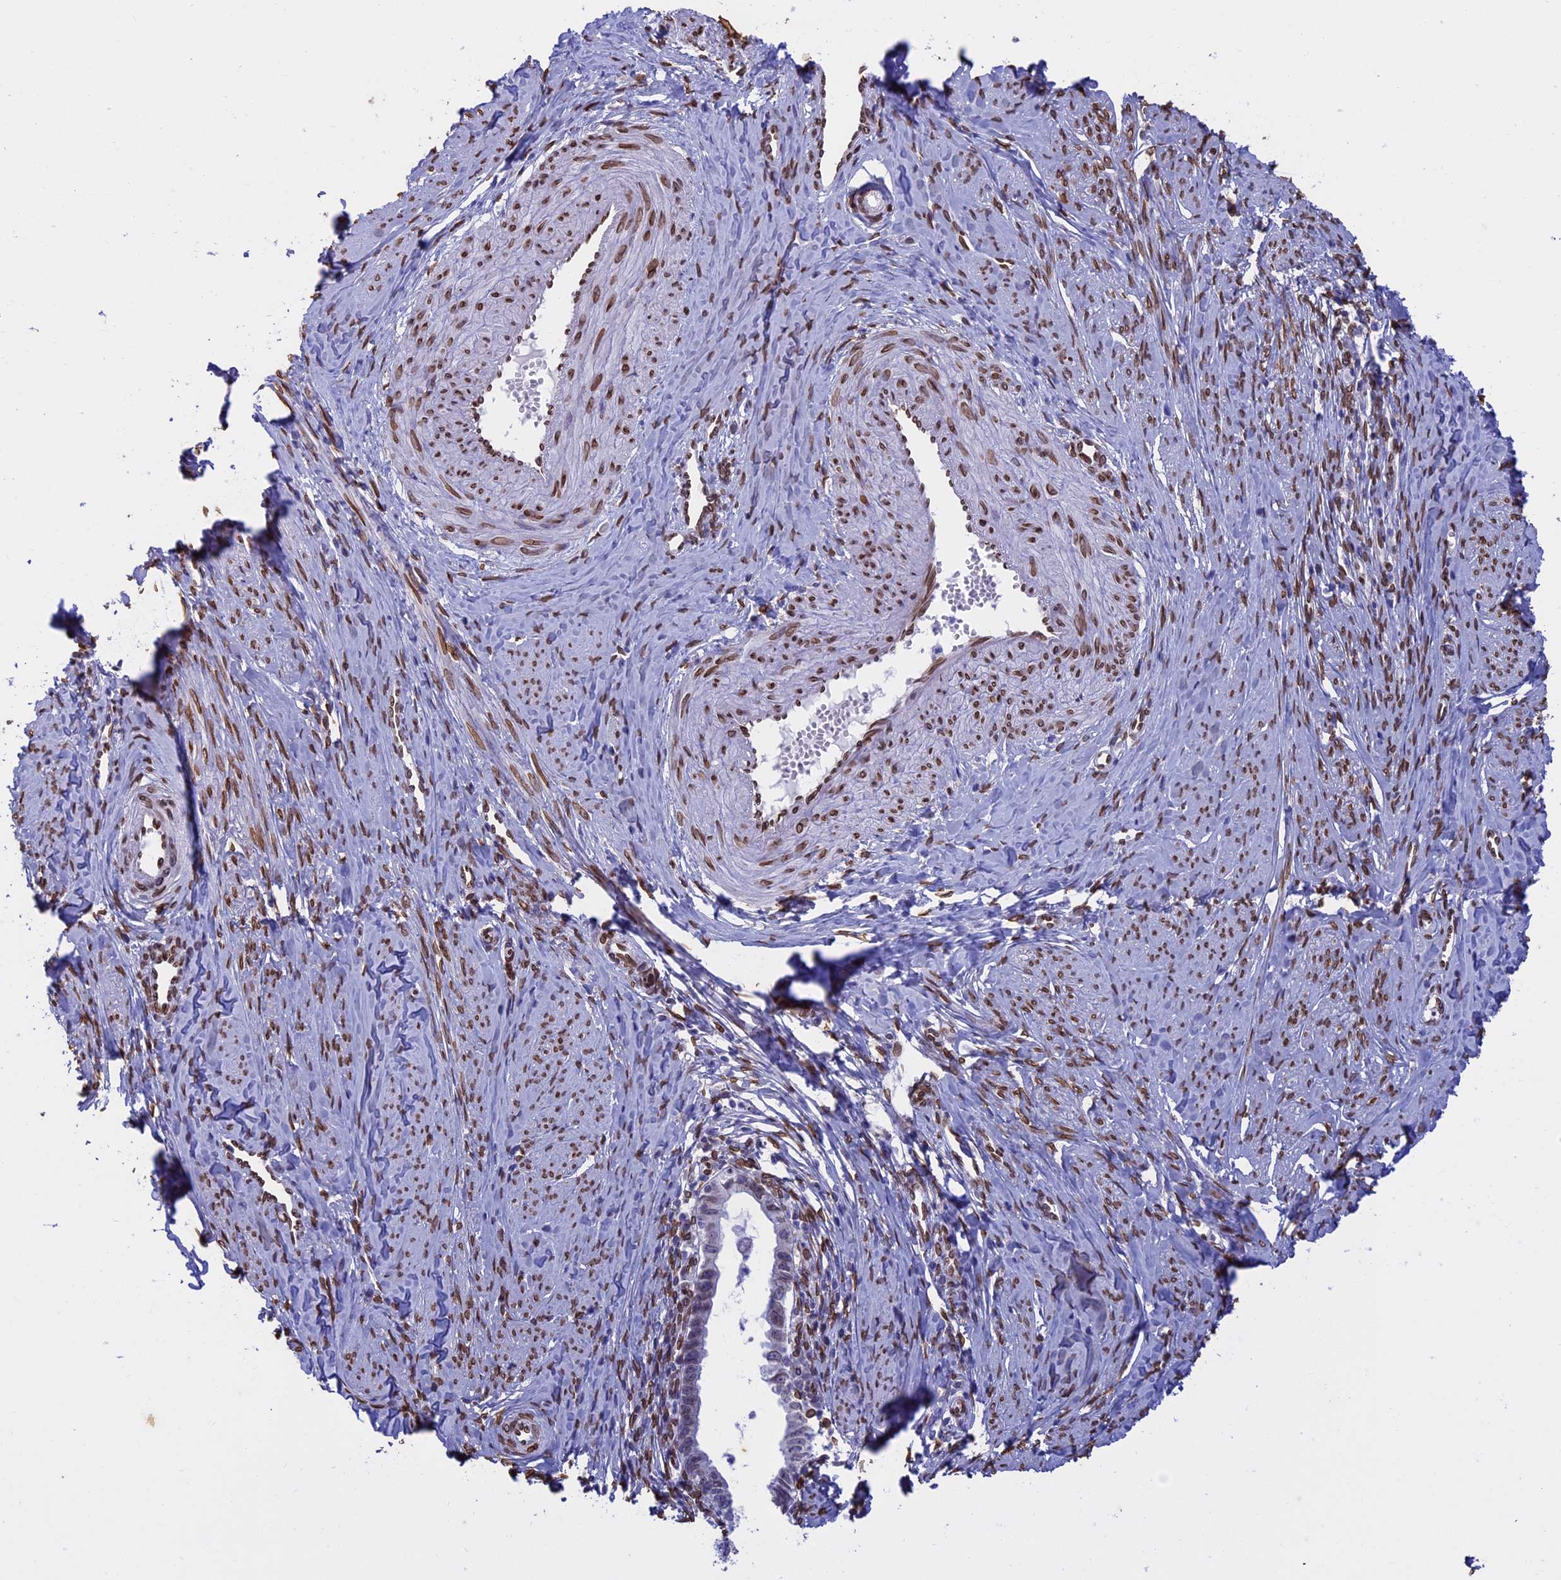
{"staining": {"intensity": "weak", "quantity": "25%-75%", "location": "nuclear"}, "tissue": "cervical cancer", "cell_type": "Tumor cells", "image_type": "cancer", "snomed": [{"axis": "morphology", "description": "Adenocarcinoma, NOS"}, {"axis": "topography", "description": "Cervix"}], "caption": "Human cervical cancer (adenocarcinoma) stained for a protein (brown) exhibits weak nuclear positive staining in approximately 25%-75% of tumor cells.", "gene": "TMPRSS7", "patient": {"sex": "female", "age": 36}}